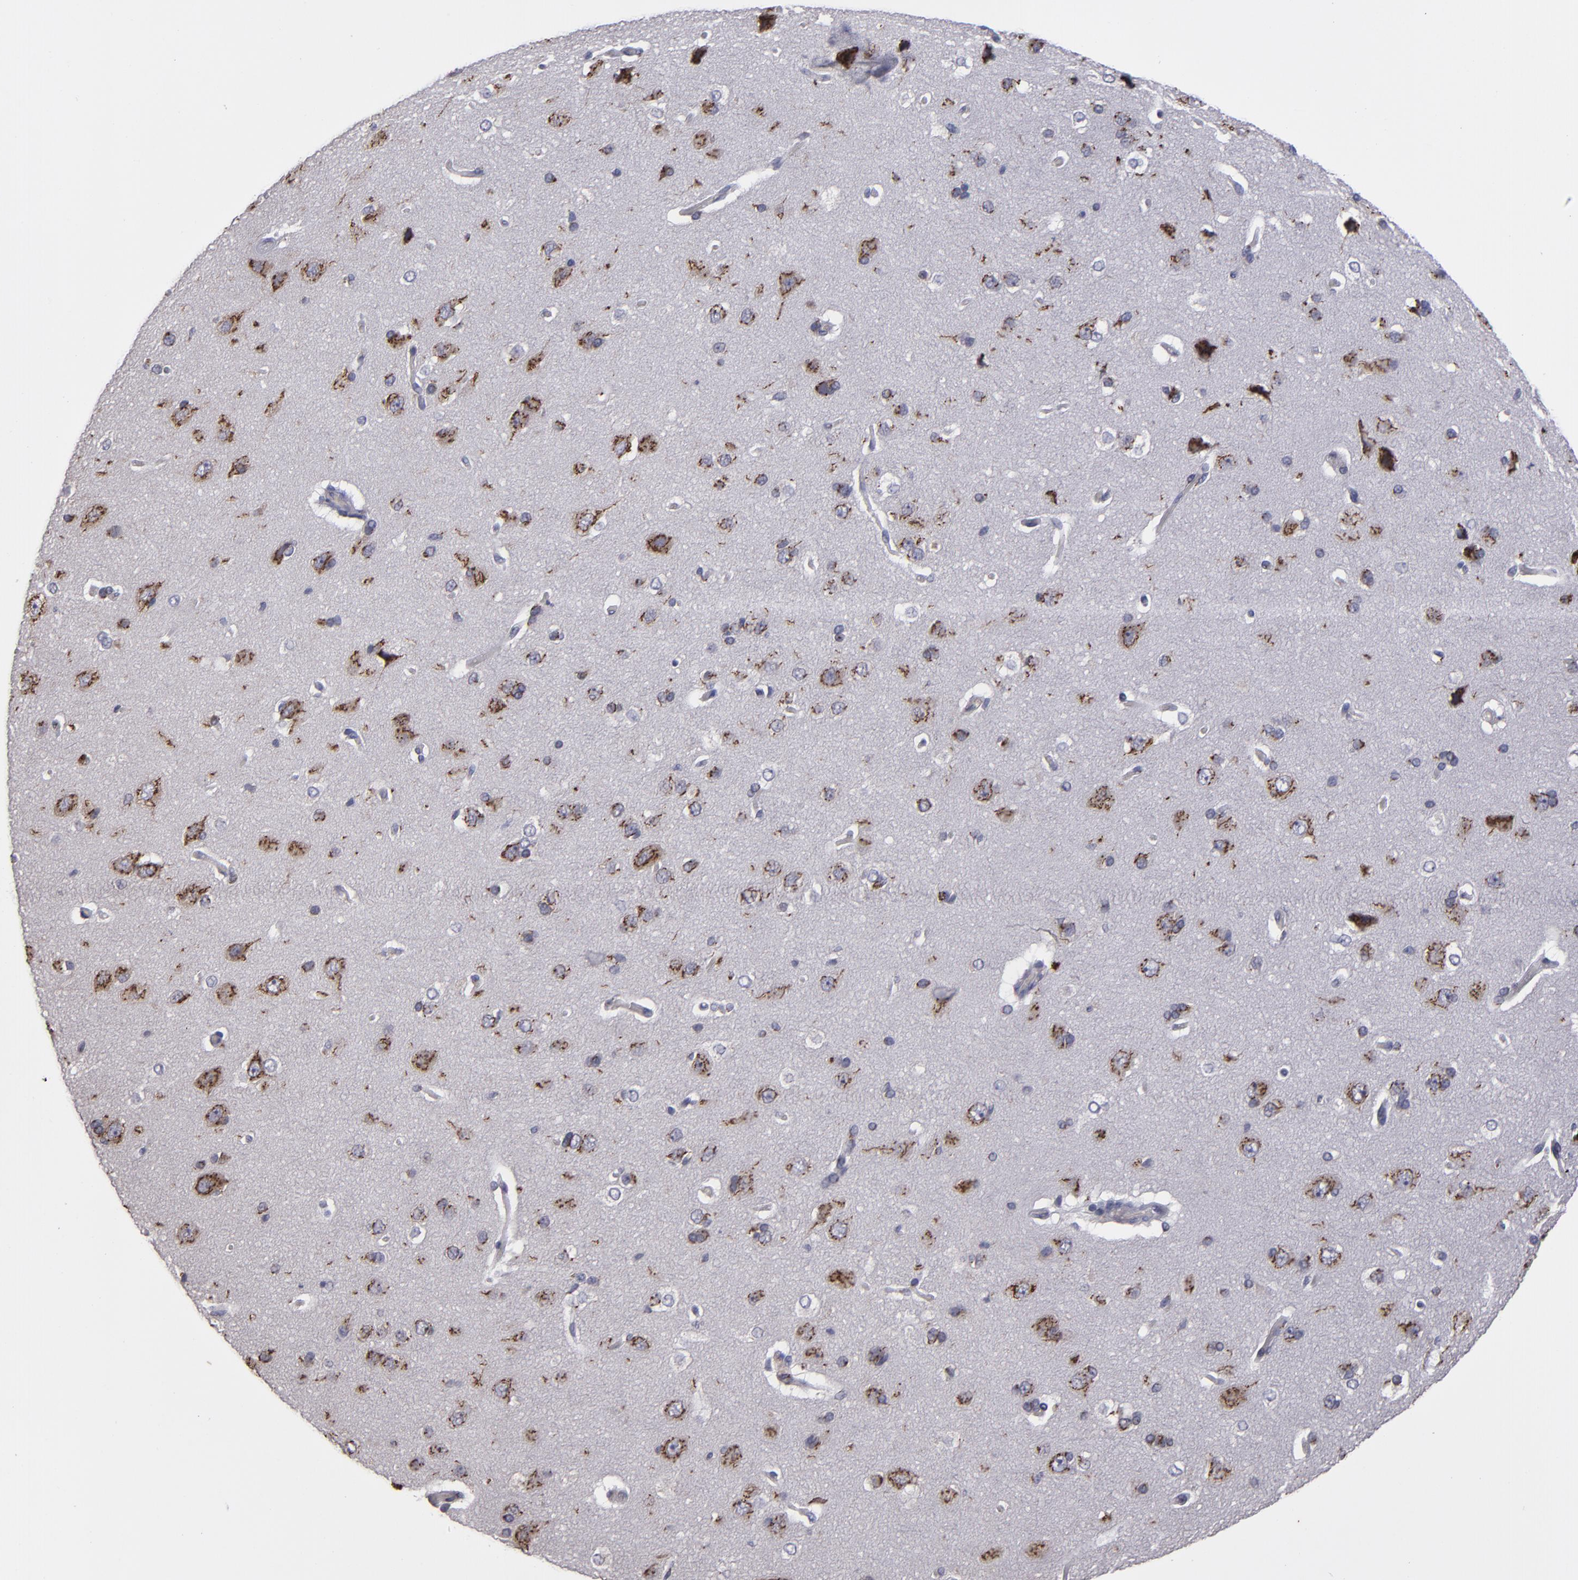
{"staining": {"intensity": "negative", "quantity": "none", "location": "none"}, "tissue": "cerebral cortex", "cell_type": "Endothelial cells", "image_type": "normal", "snomed": [{"axis": "morphology", "description": "Normal tissue, NOS"}, {"axis": "topography", "description": "Cerebral cortex"}], "caption": "Image shows no significant protein positivity in endothelial cells of normal cerebral cortex.", "gene": "IL12A", "patient": {"sex": "female", "age": 45}}